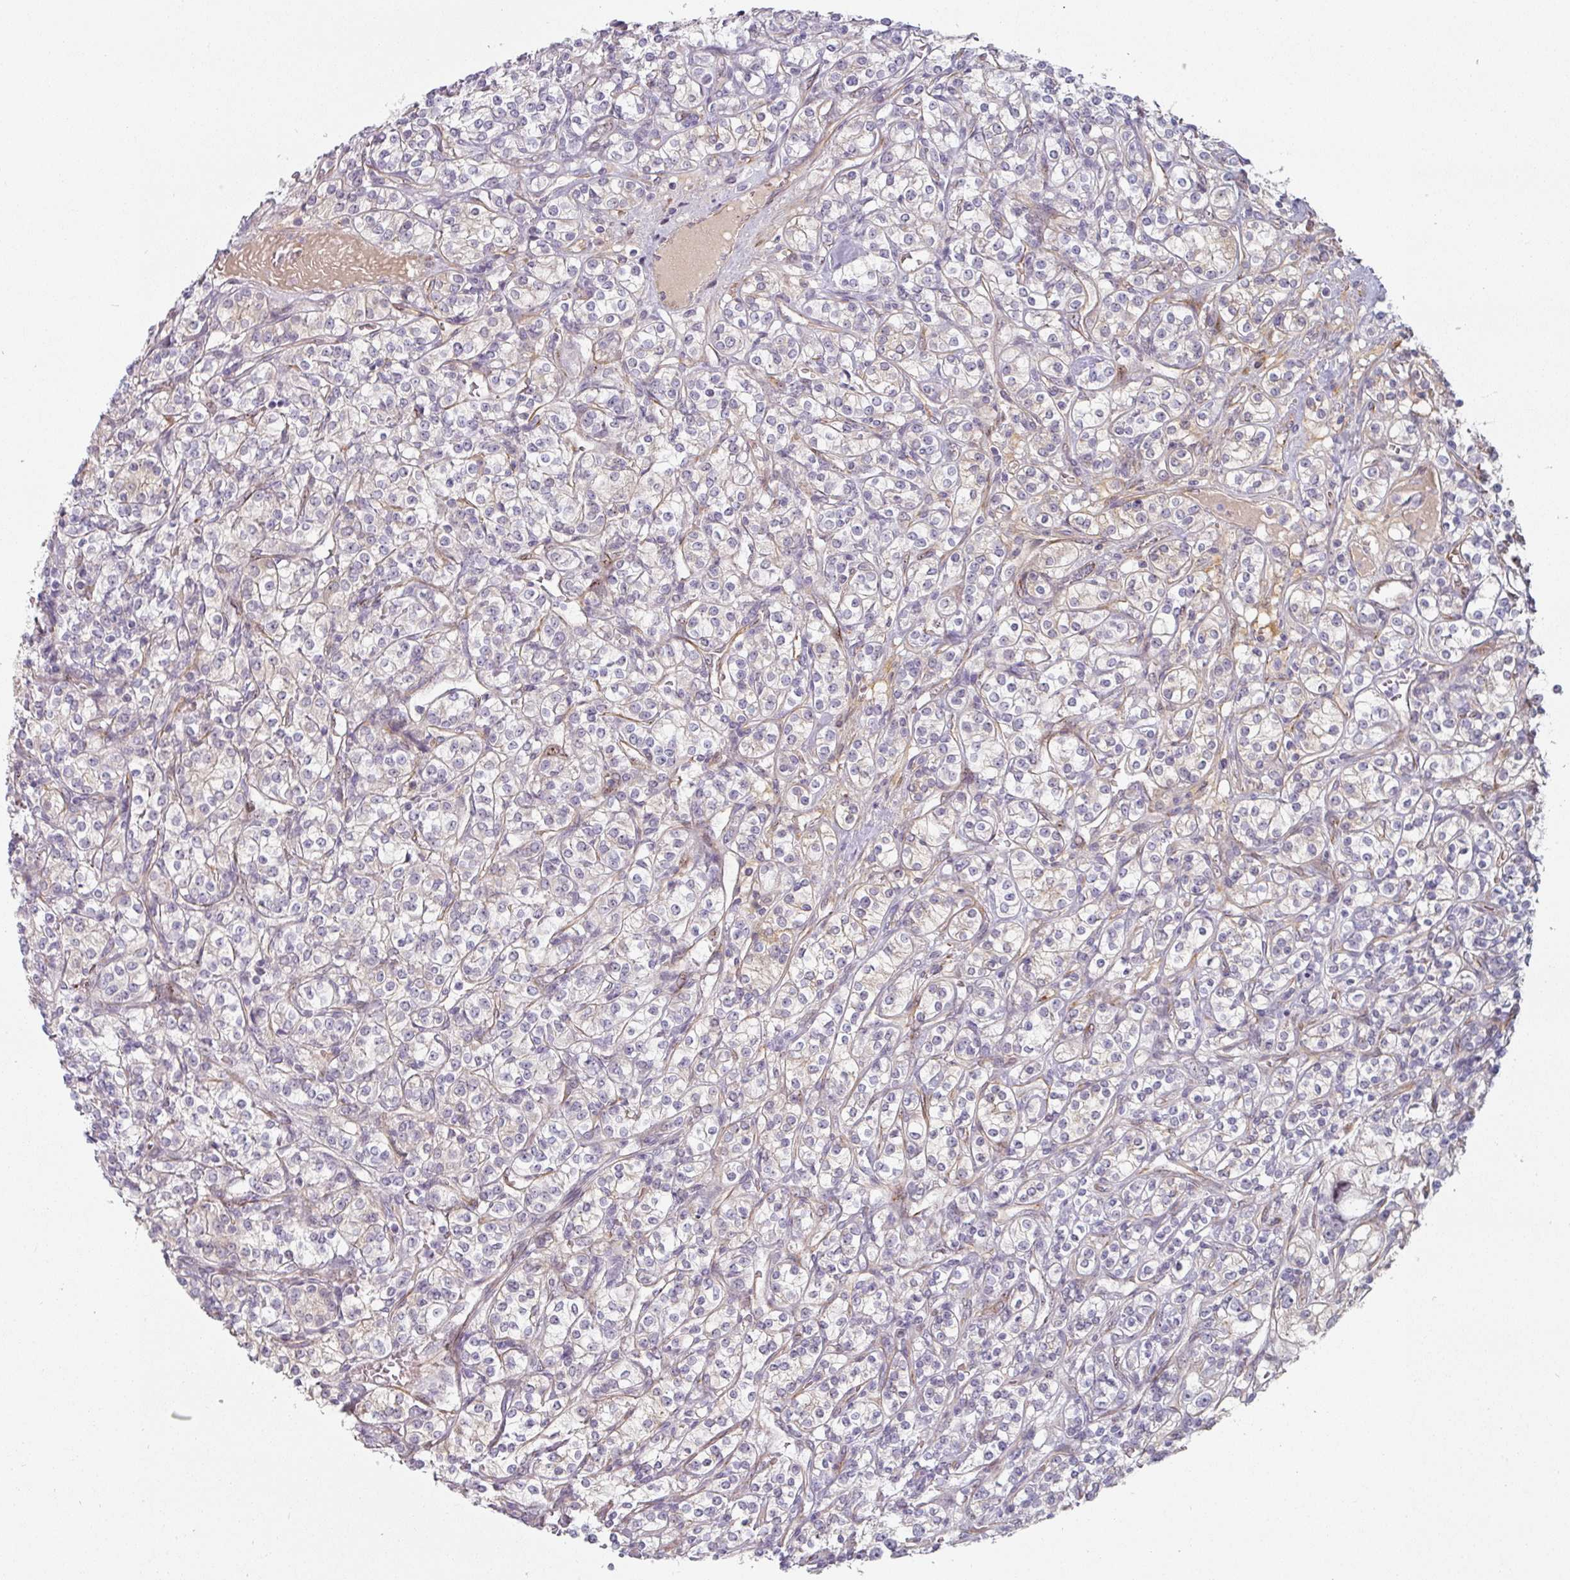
{"staining": {"intensity": "negative", "quantity": "none", "location": "none"}, "tissue": "renal cancer", "cell_type": "Tumor cells", "image_type": "cancer", "snomed": [{"axis": "morphology", "description": "Adenocarcinoma, NOS"}, {"axis": "topography", "description": "Kidney"}], "caption": "The photomicrograph exhibits no significant positivity in tumor cells of adenocarcinoma (renal). (DAB (3,3'-diaminobenzidine) immunohistochemistry (IHC), high magnification).", "gene": "CEP78", "patient": {"sex": "male", "age": 77}}